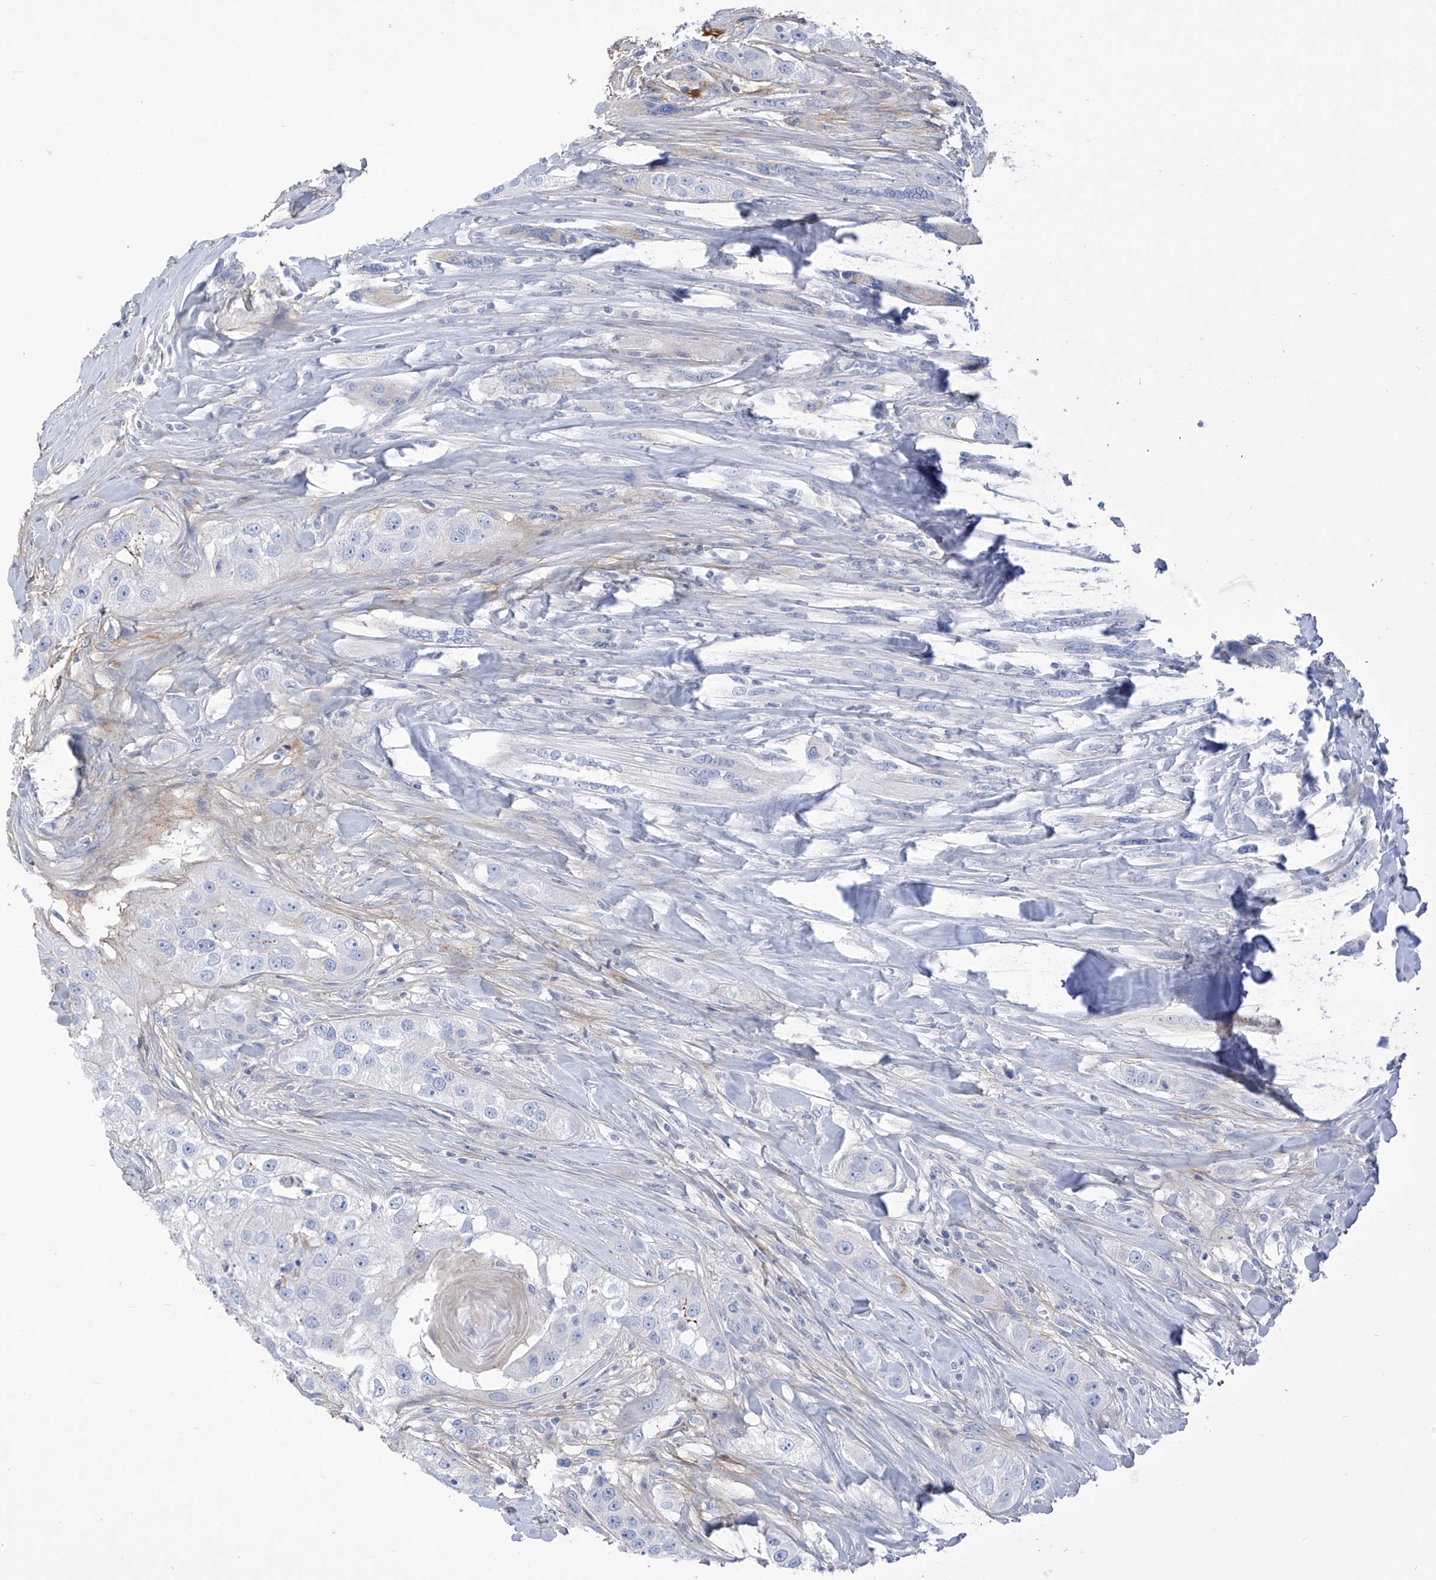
{"staining": {"intensity": "negative", "quantity": "none", "location": "none"}, "tissue": "head and neck cancer", "cell_type": "Tumor cells", "image_type": "cancer", "snomed": [{"axis": "morphology", "description": "Normal tissue, NOS"}, {"axis": "morphology", "description": "Squamous cell carcinoma, NOS"}, {"axis": "topography", "description": "Skeletal muscle"}, {"axis": "topography", "description": "Head-Neck"}], "caption": "Head and neck squamous cell carcinoma was stained to show a protein in brown. There is no significant positivity in tumor cells.", "gene": "FABP2", "patient": {"sex": "male", "age": 51}}